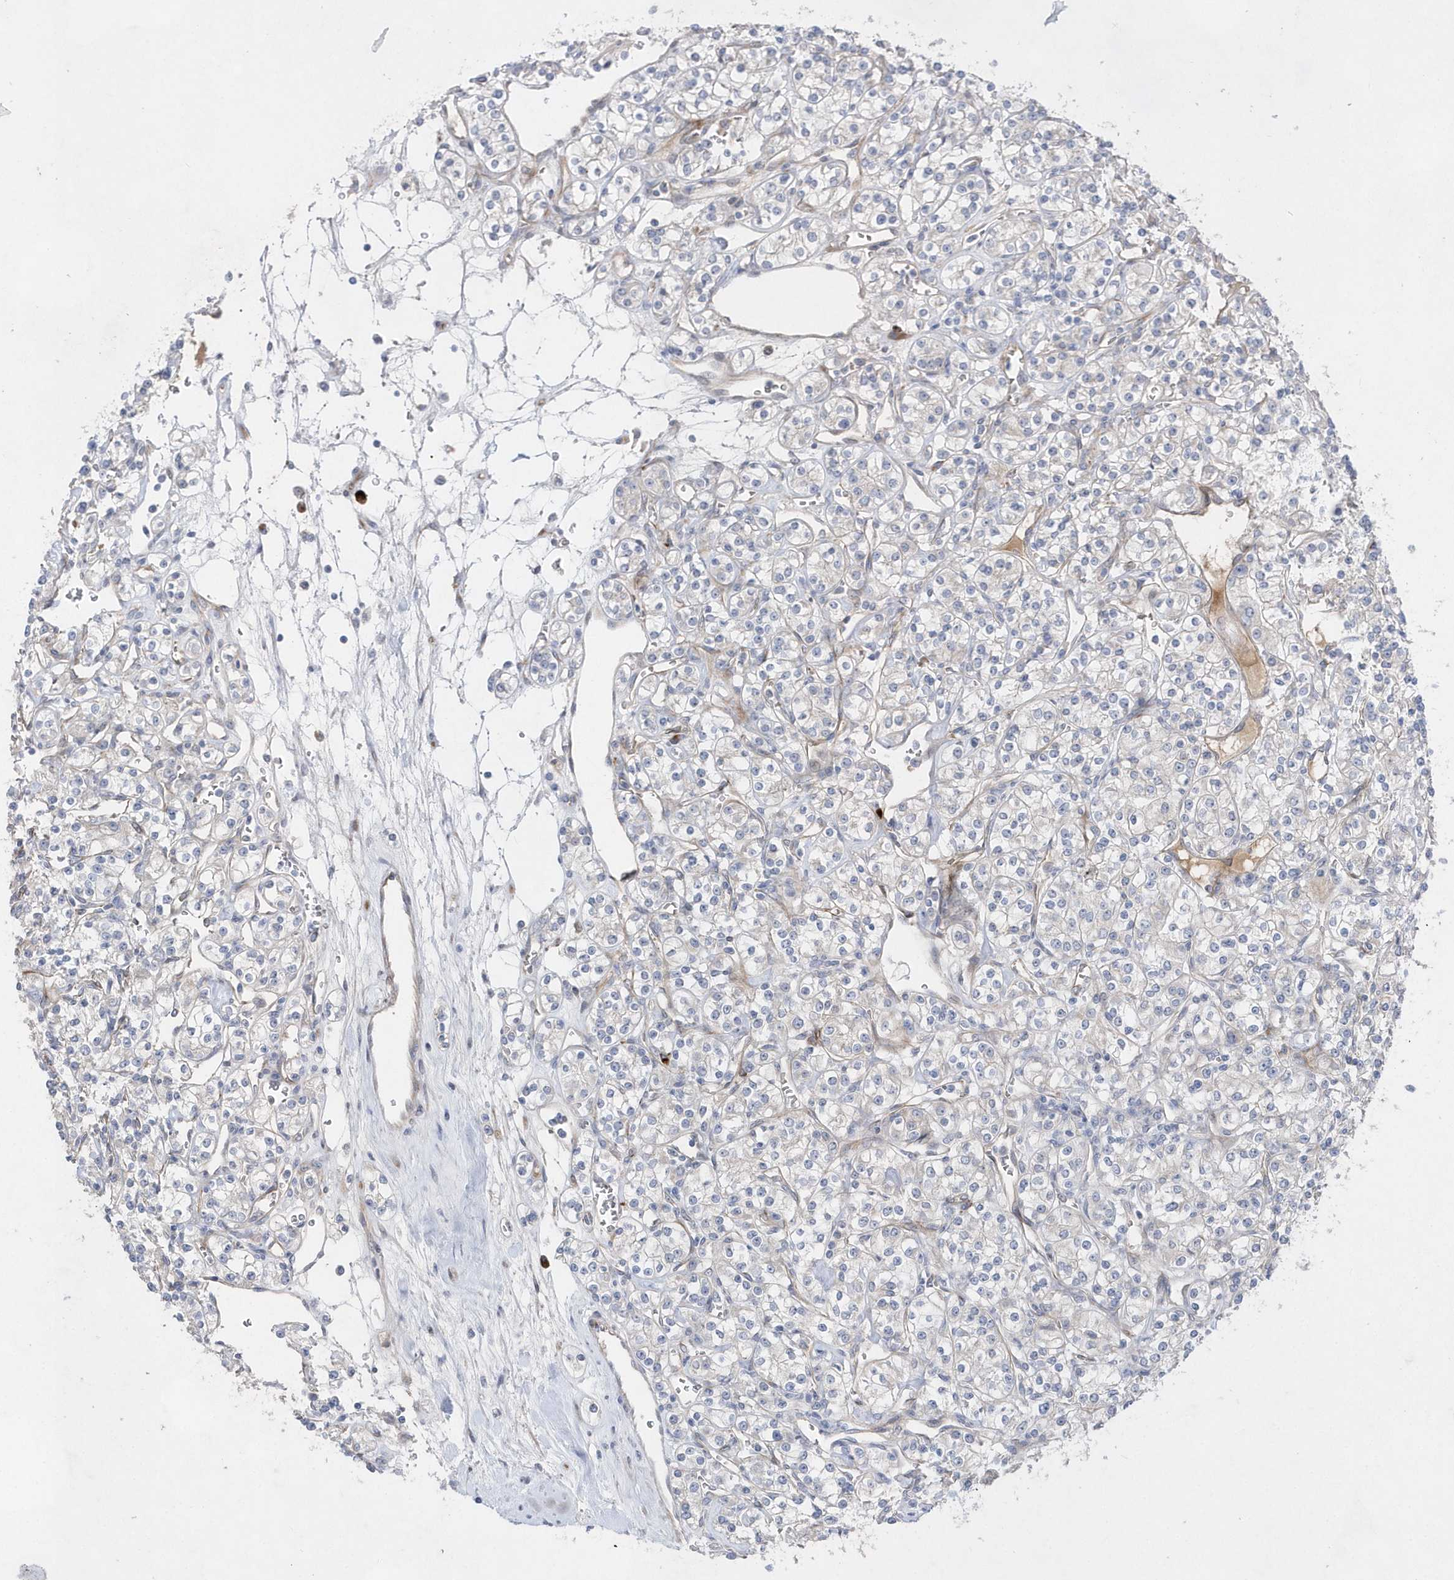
{"staining": {"intensity": "negative", "quantity": "none", "location": "none"}, "tissue": "renal cancer", "cell_type": "Tumor cells", "image_type": "cancer", "snomed": [{"axis": "morphology", "description": "Adenocarcinoma, NOS"}, {"axis": "topography", "description": "Kidney"}], "caption": "A high-resolution image shows IHC staining of renal cancer (adenocarcinoma), which shows no significant positivity in tumor cells.", "gene": "TMEM132B", "patient": {"sex": "male", "age": 77}}